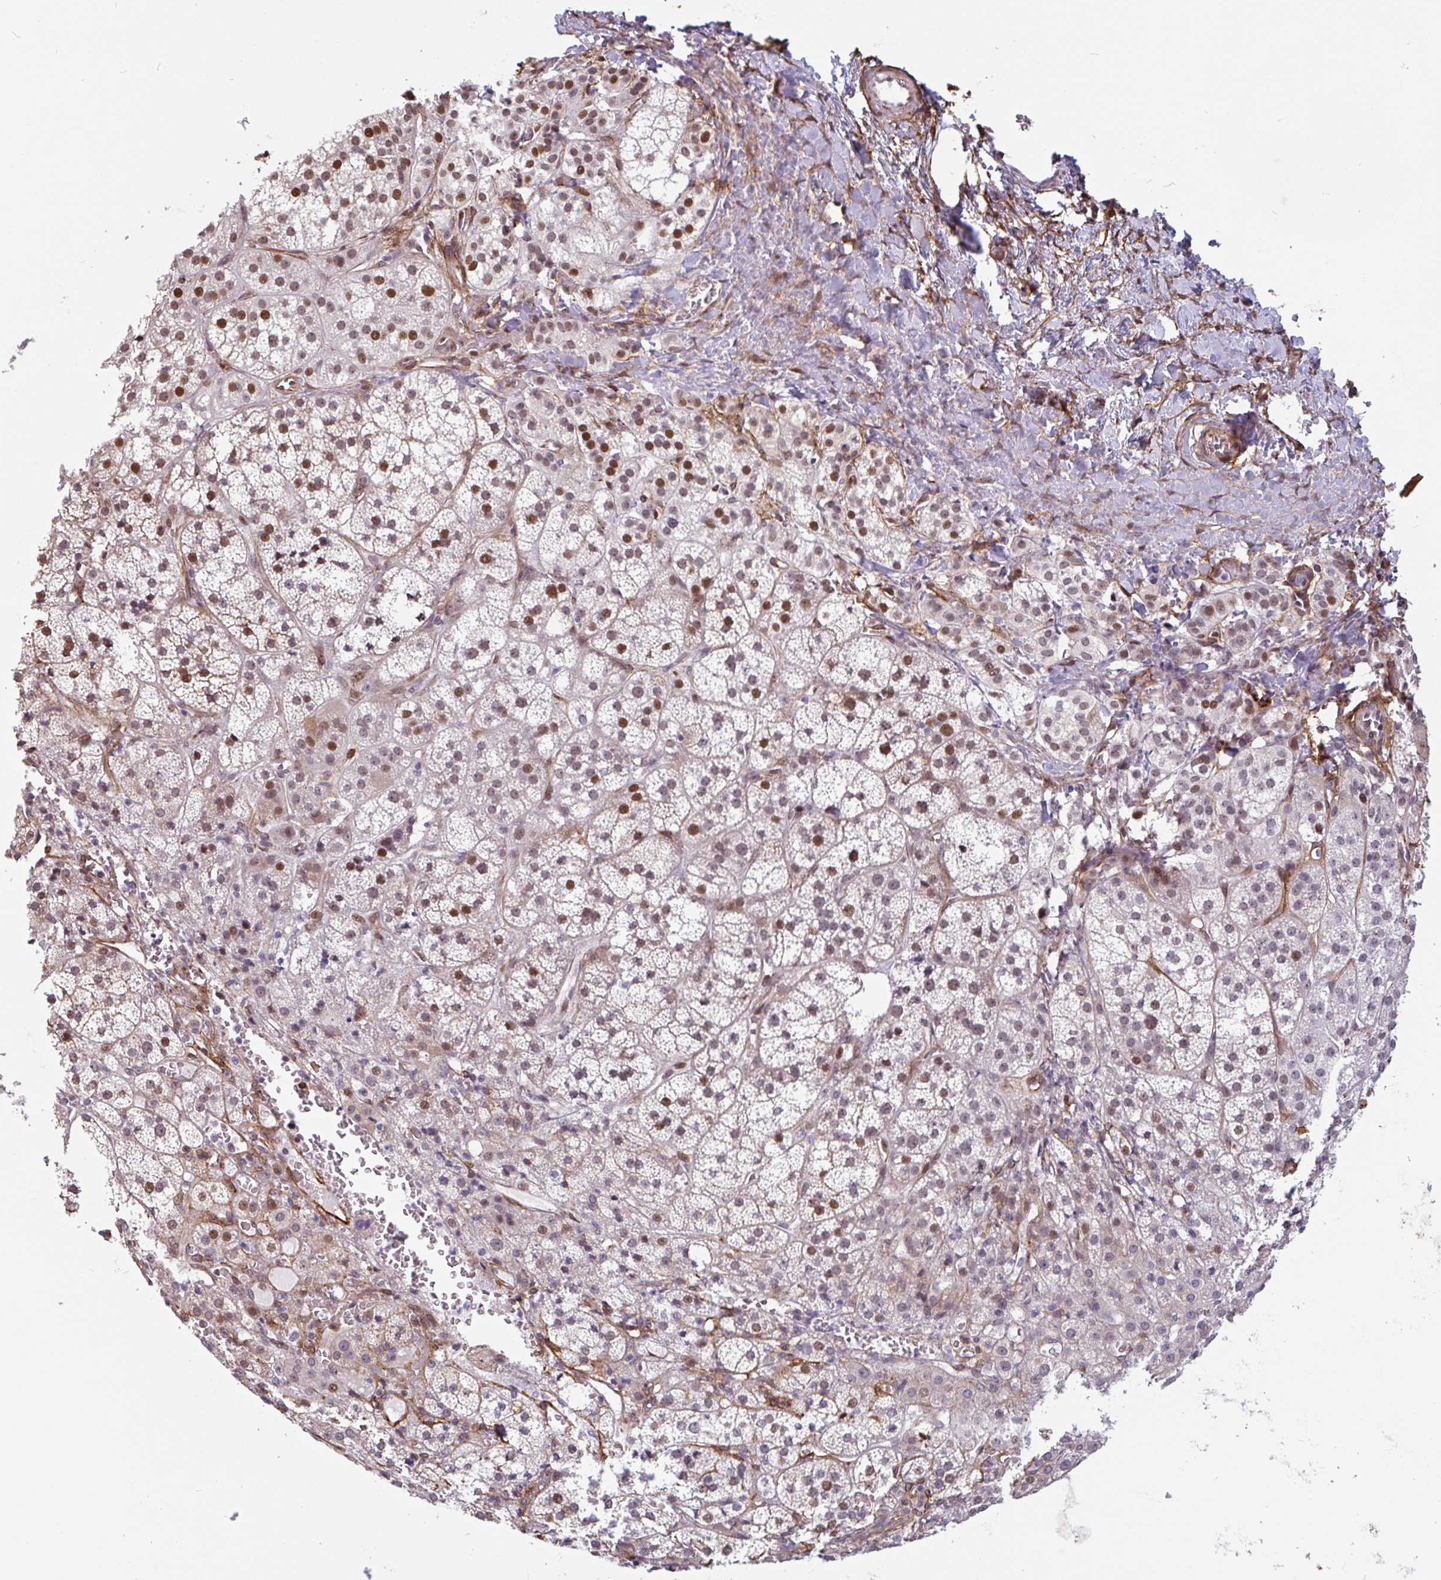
{"staining": {"intensity": "moderate", "quantity": "25%-75%", "location": "cytoplasmic/membranous,nuclear"}, "tissue": "adrenal gland", "cell_type": "Glandular cells", "image_type": "normal", "snomed": [{"axis": "morphology", "description": "Normal tissue, NOS"}, {"axis": "topography", "description": "Adrenal gland"}], "caption": "The immunohistochemical stain highlights moderate cytoplasmic/membranous,nuclear staining in glandular cells of benign adrenal gland. The protein of interest is stained brown, and the nuclei are stained in blue (DAB (3,3'-diaminobenzidine) IHC with brightfield microscopy, high magnification).", "gene": "TMEM119", "patient": {"sex": "female", "age": 60}}